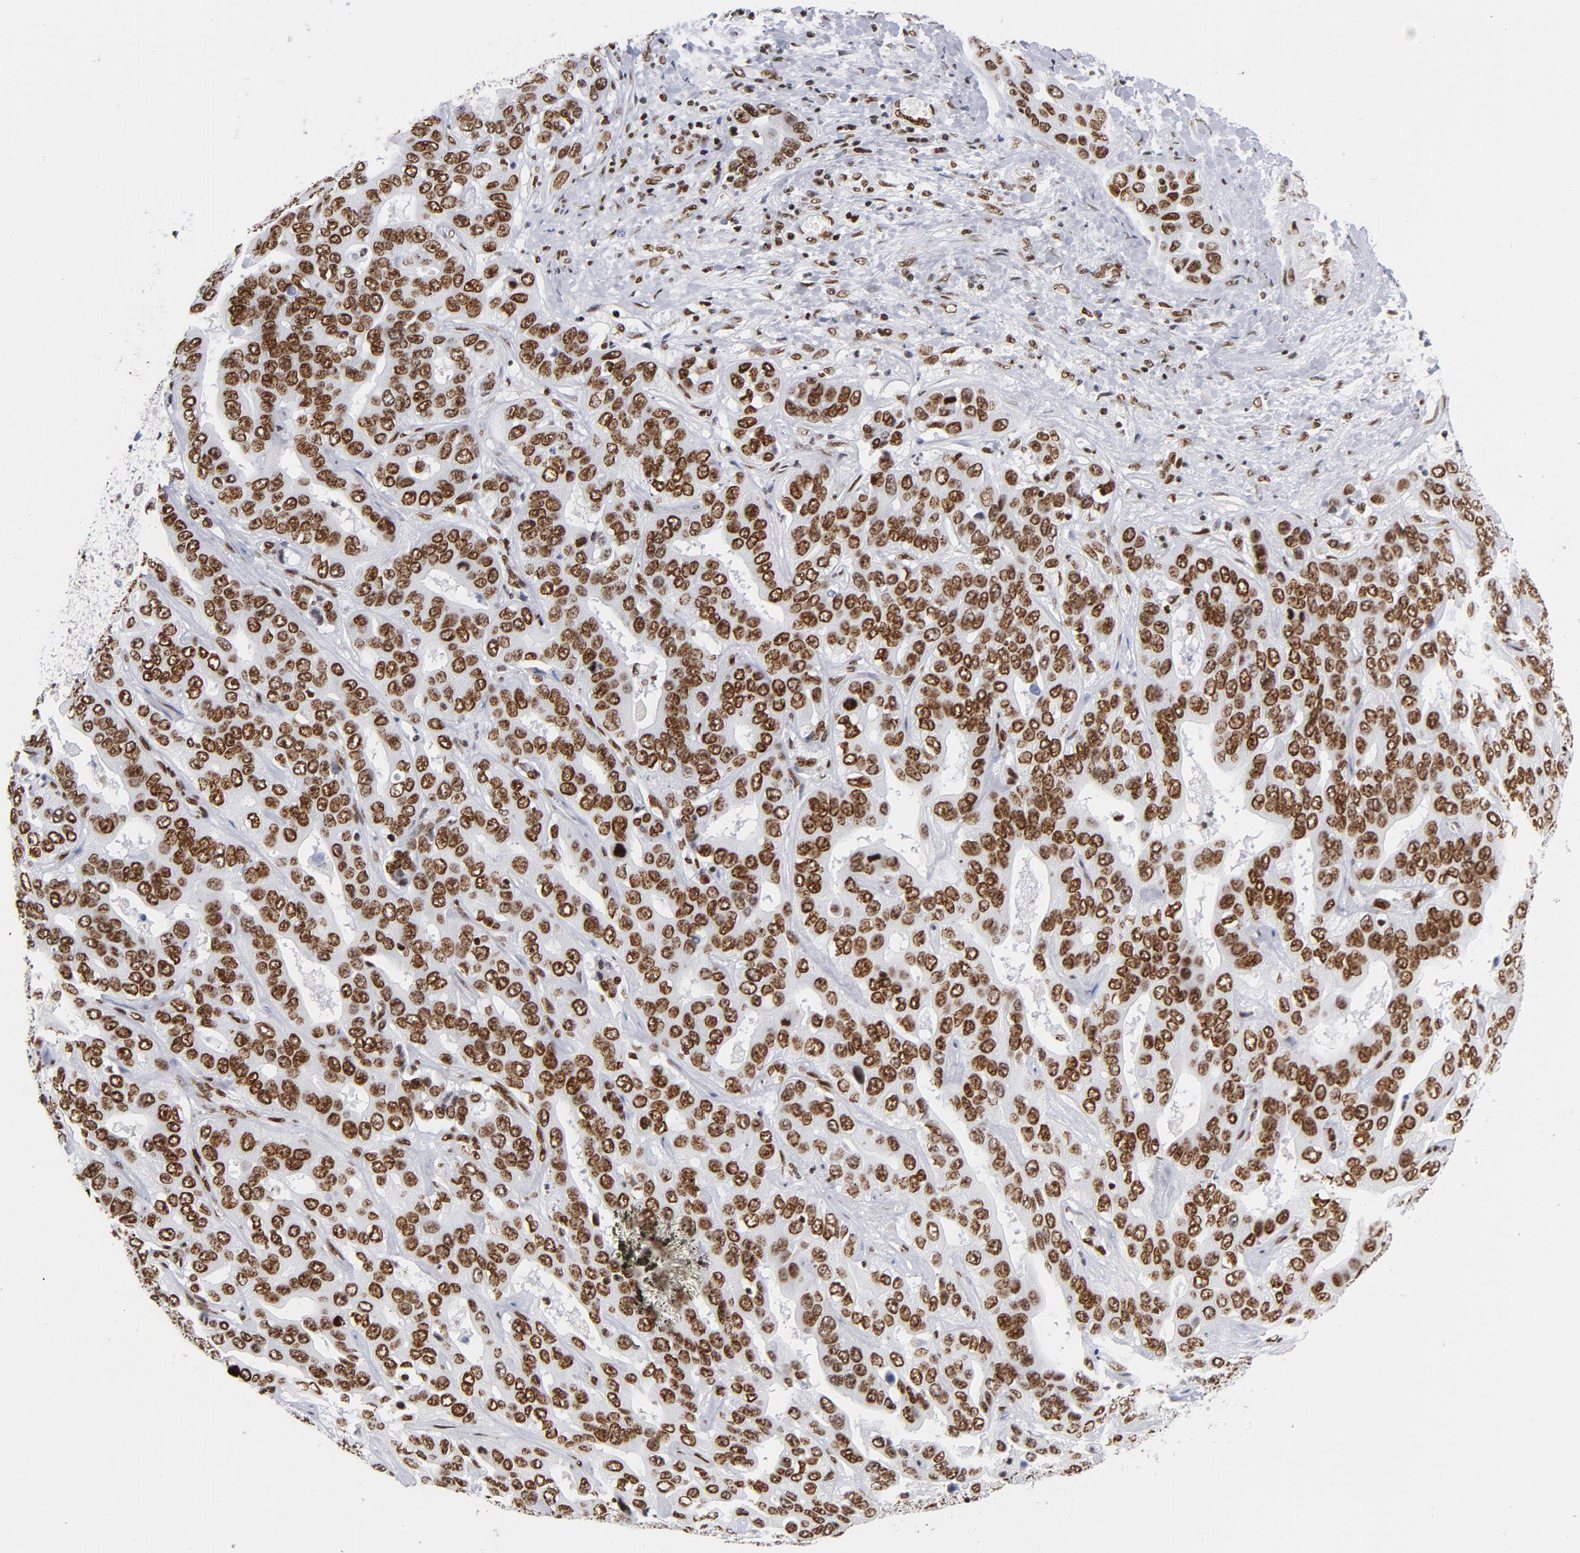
{"staining": {"intensity": "strong", "quantity": ">75%", "location": "cytoplasmic/membranous,nuclear"}, "tissue": "liver cancer", "cell_type": "Tumor cells", "image_type": "cancer", "snomed": [{"axis": "morphology", "description": "Cholangiocarcinoma"}, {"axis": "topography", "description": "Liver"}], "caption": "Tumor cells show strong cytoplasmic/membranous and nuclear positivity in approximately >75% of cells in cholangiocarcinoma (liver). The staining was performed using DAB (3,3'-diaminobenzidine), with brown indicating positive protein expression. Nuclei are stained blue with hematoxylin.", "gene": "TOP2B", "patient": {"sex": "female", "age": 52}}